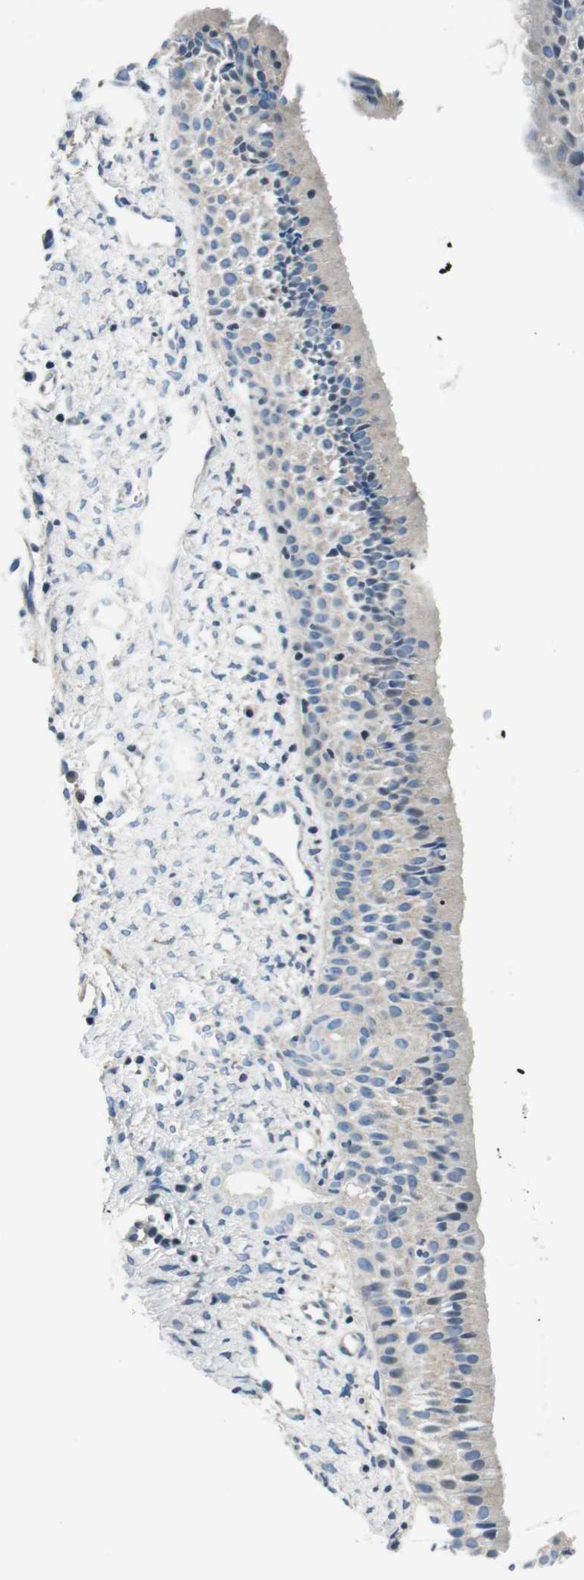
{"staining": {"intensity": "negative", "quantity": "none", "location": "none"}, "tissue": "nasopharynx", "cell_type": "Respiratory epithelial cells", "image_type": "normal", "snomed": [{"axis": "morphology", "description": "Normal tissue, NOS"}, {"axis": "topography", "description": "Nasopharynx"}], "caption": "Respiratory epithelial cells are negative for brown protein staining in normal nasopharynx. (DAB IHC visualized using brightfield microscopy, high magnification).", "gene": "KCNJ5", "patient": {"sex": "male", "age": 22}}